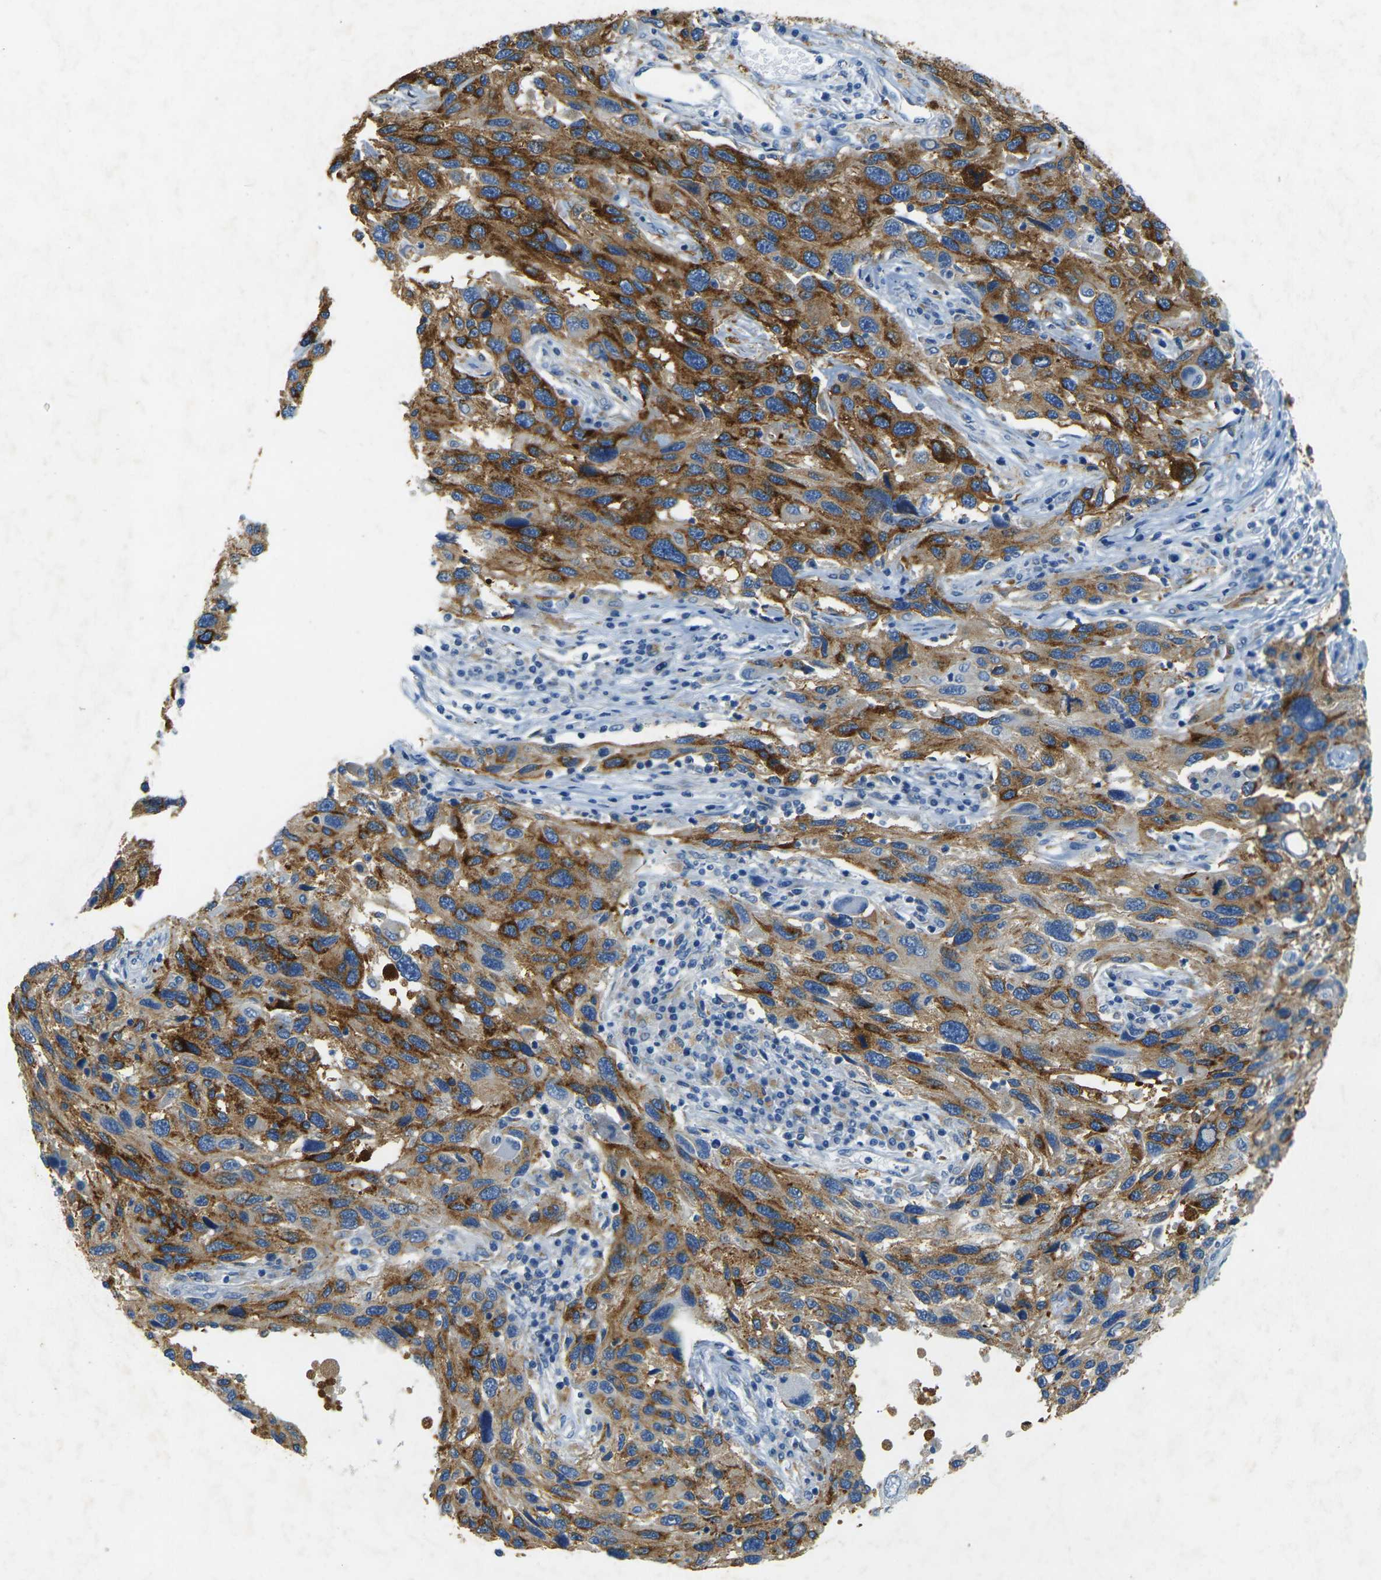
{"staining": {"intensity": "strong", "quantity": "25%-75%", "location": "cytoplasmic/membranous"}, "tissue": "melanoma", "cell_type": "Tumor cells", "image_type": "cancer", "snomed": [{"axis": "morphology", "description": "Malignant melanoma, NOS"}, {"axis": "topography", "description": "Skin"}], "caption": "Immunohistochemical staining of human melanoma shows high levels of strong cytoplasmic/membranous positivity in approximately 25%-75% of tumor cells.", "gene": "SORT1", "patient": {"sex": "male", "age": 53}}